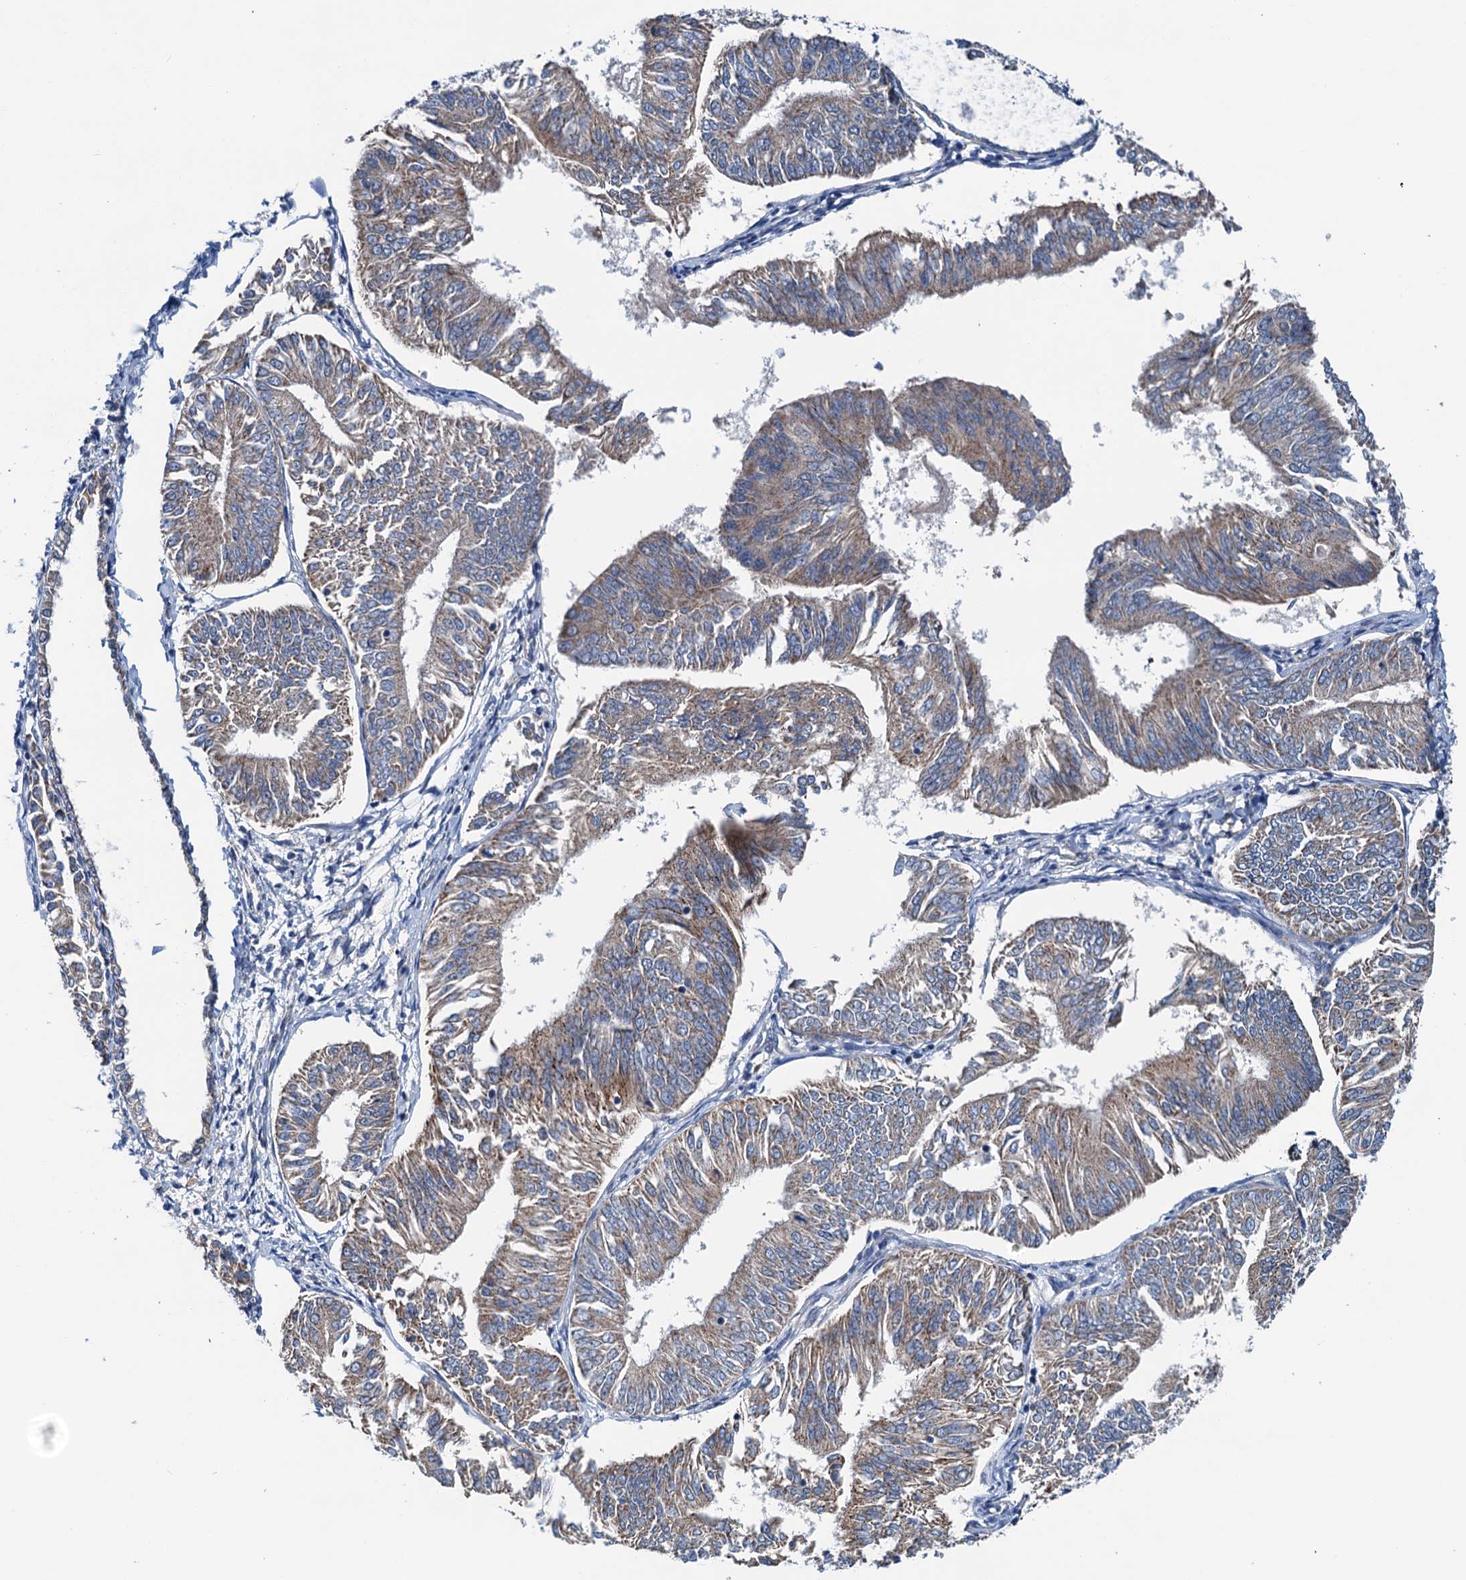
{"staining": {"intensity": "weak", "quantity": "25%-75%", "location": "cytoplasmic/membranous"}, "tissue": "endometrial cancer", "cell_type": "Tumor cells", "image_type": "cancer", "snomed": [{"axis": "morphology", "description": "Adenocarcinoma, NOS"}, {"axis": "topography", "description": "Endometrium"}], "caption": "Tumor cells show low levels of weak cytoplasmic/membranous staining in about 25%-75% of cells in adenocarcinoma (endometrial).", "gene": "ELAC1", "patient": {"sex": "female", "age": 58}}